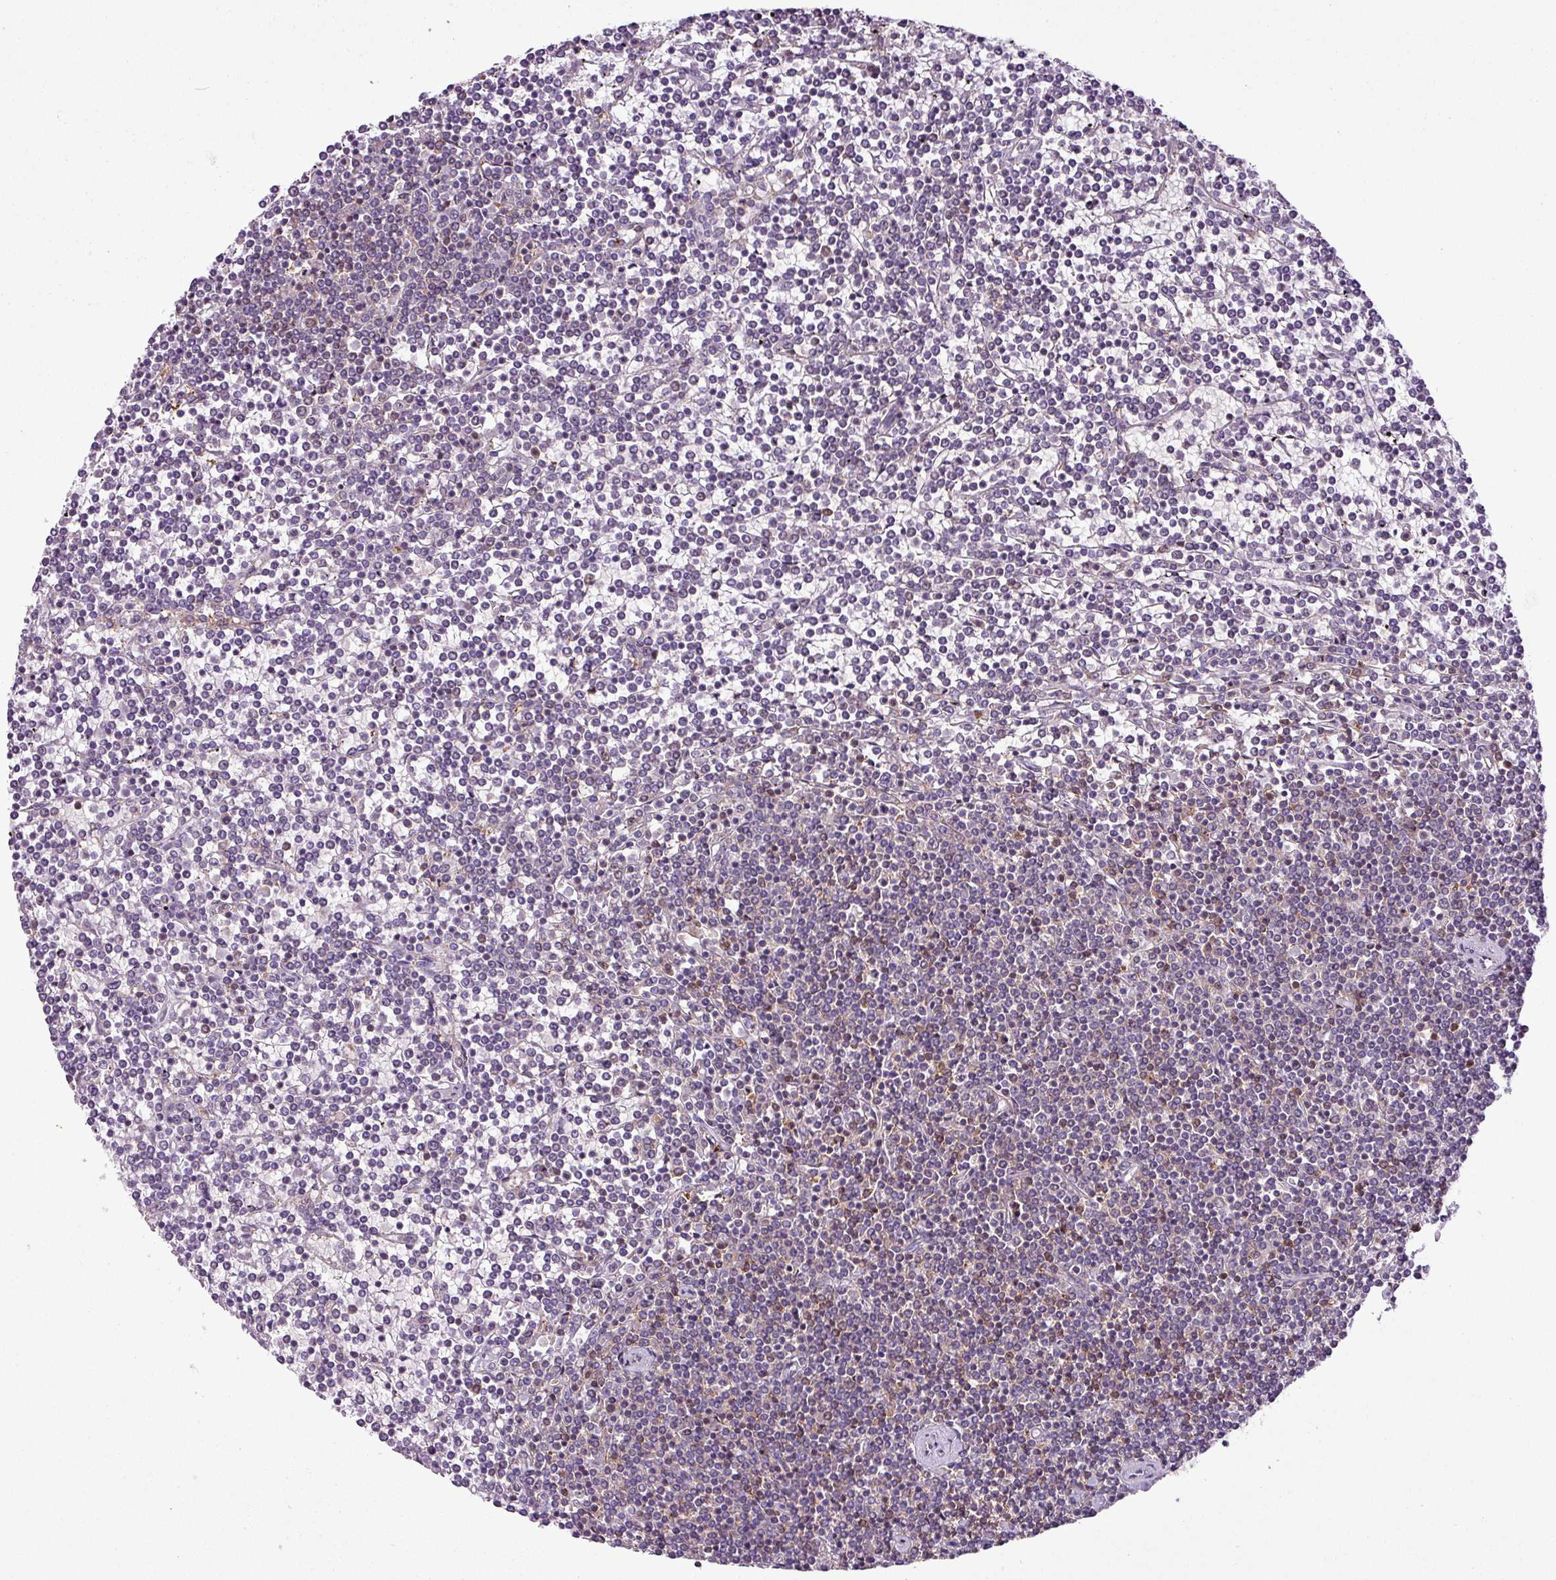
{"staining": {"intensity": "negative", "quantity": "none", "location": "none"}, "tissue": "lymphoma", "cell_type": "Tumor cells", "image_type": "cancer", "snomed": [{"axis": "morphology", "description": "Malignant lymphoma, non-Hodgkin's type, Low grade"}, {"axis": "topography", "description": "Spleen"}], "caption": "The image shows no significant staining in tumor cells of lymphoma.", "gene": "XNDC1N", "patient": {"sex": "female", "age": 19}}